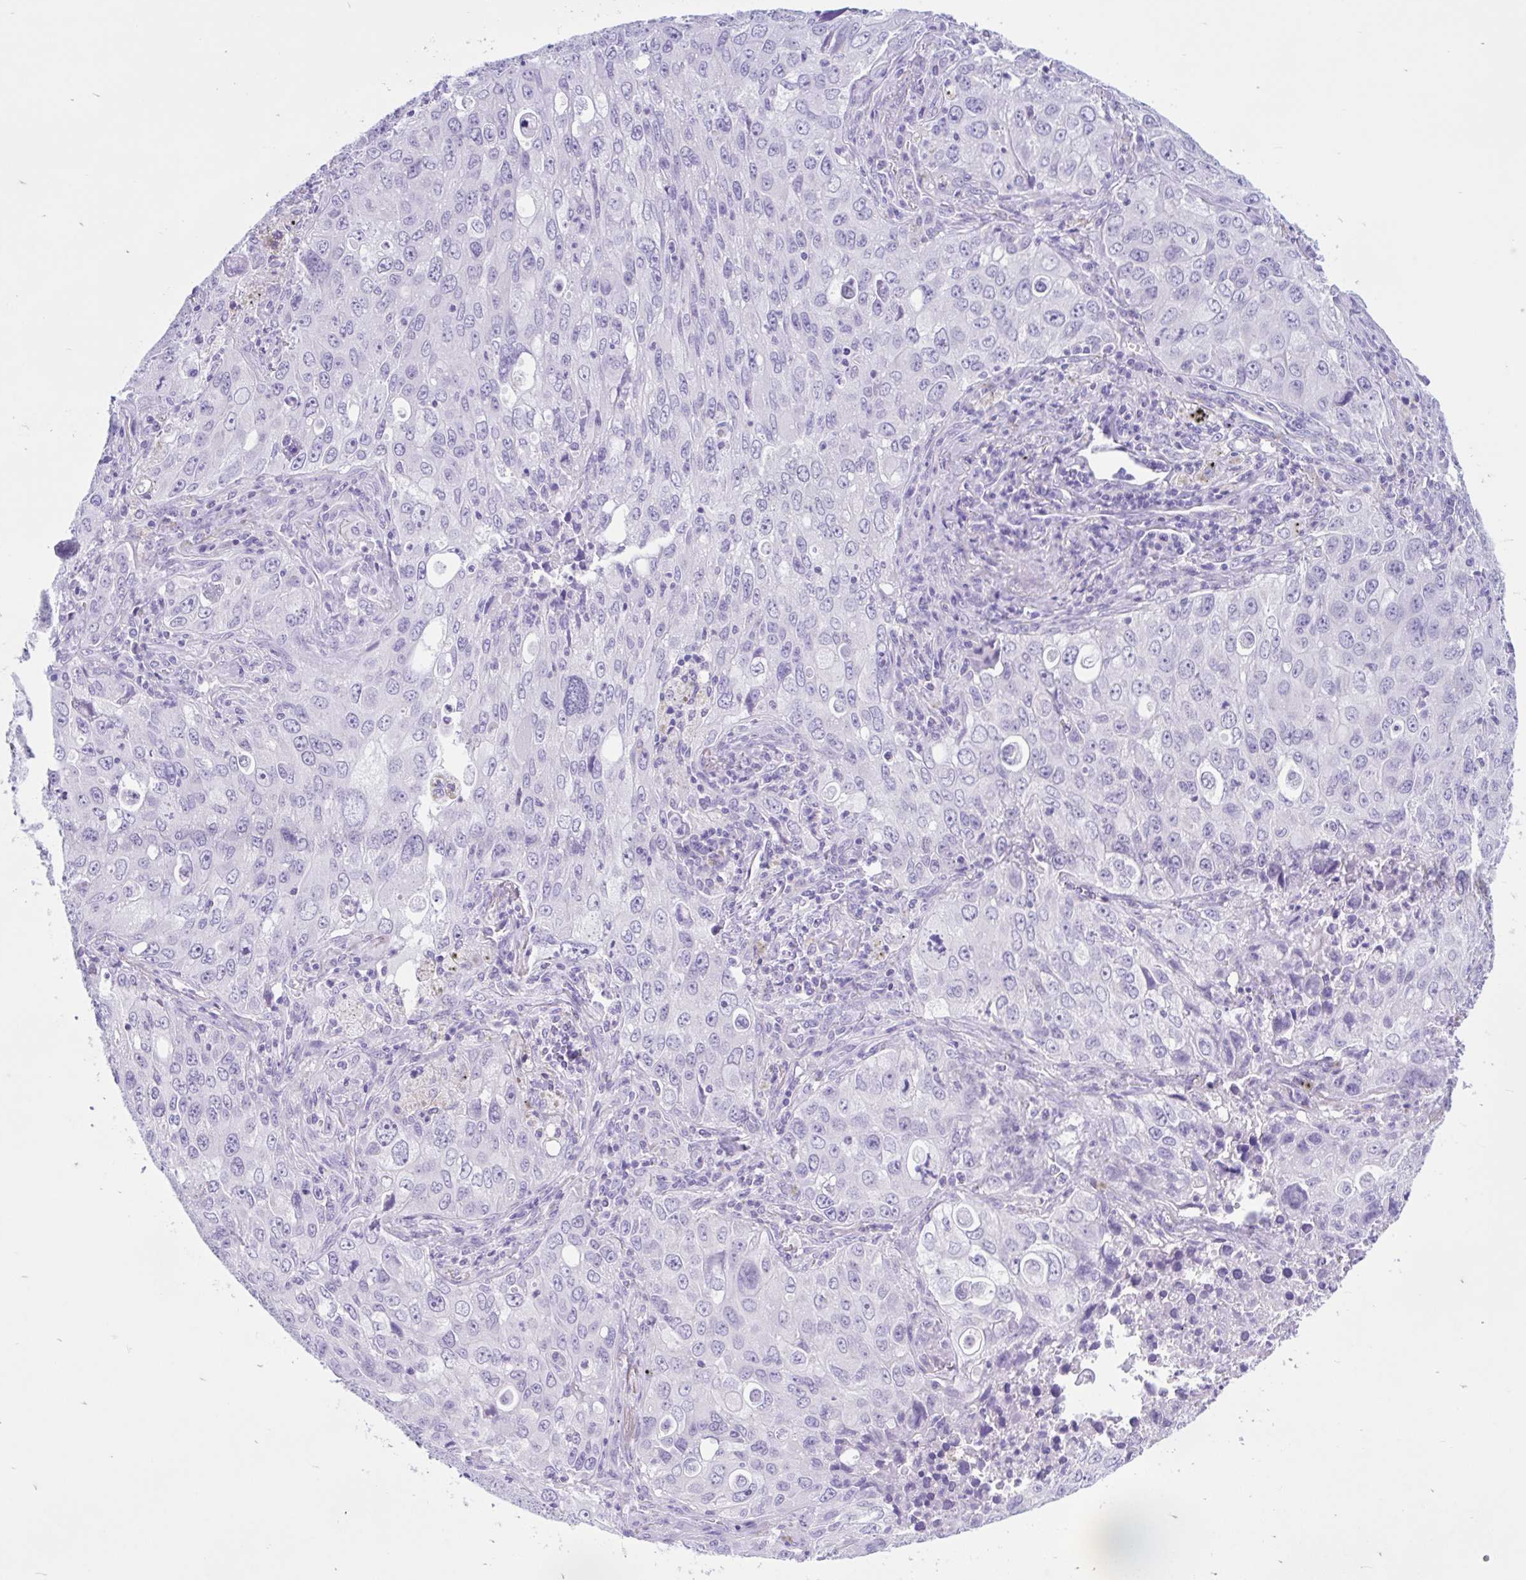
{"staining": {"intensity": "negative", "quantity": "none", "location": "none"}, "tissue": "lung cancer", "cell_type": "Tumor cells", "image_type": "cancer", "snomed": [{"axis": "morphology", "description": "Adenocarcinoma, NOS"}, {"axis": "morphology", "description": "Adenocarcinoma, metastatic, NOS"}, {"axis": "topography", "description": "Lymph node"}, {"axis": "topography", "description": "Lung"}], "caption": "Photomicrograph shows no protein staining in tumor cells of lung metastatic adenocarcinoma tissue.", "gene": "ZNF319", "patient": {"sex": "female", "age": 42}}